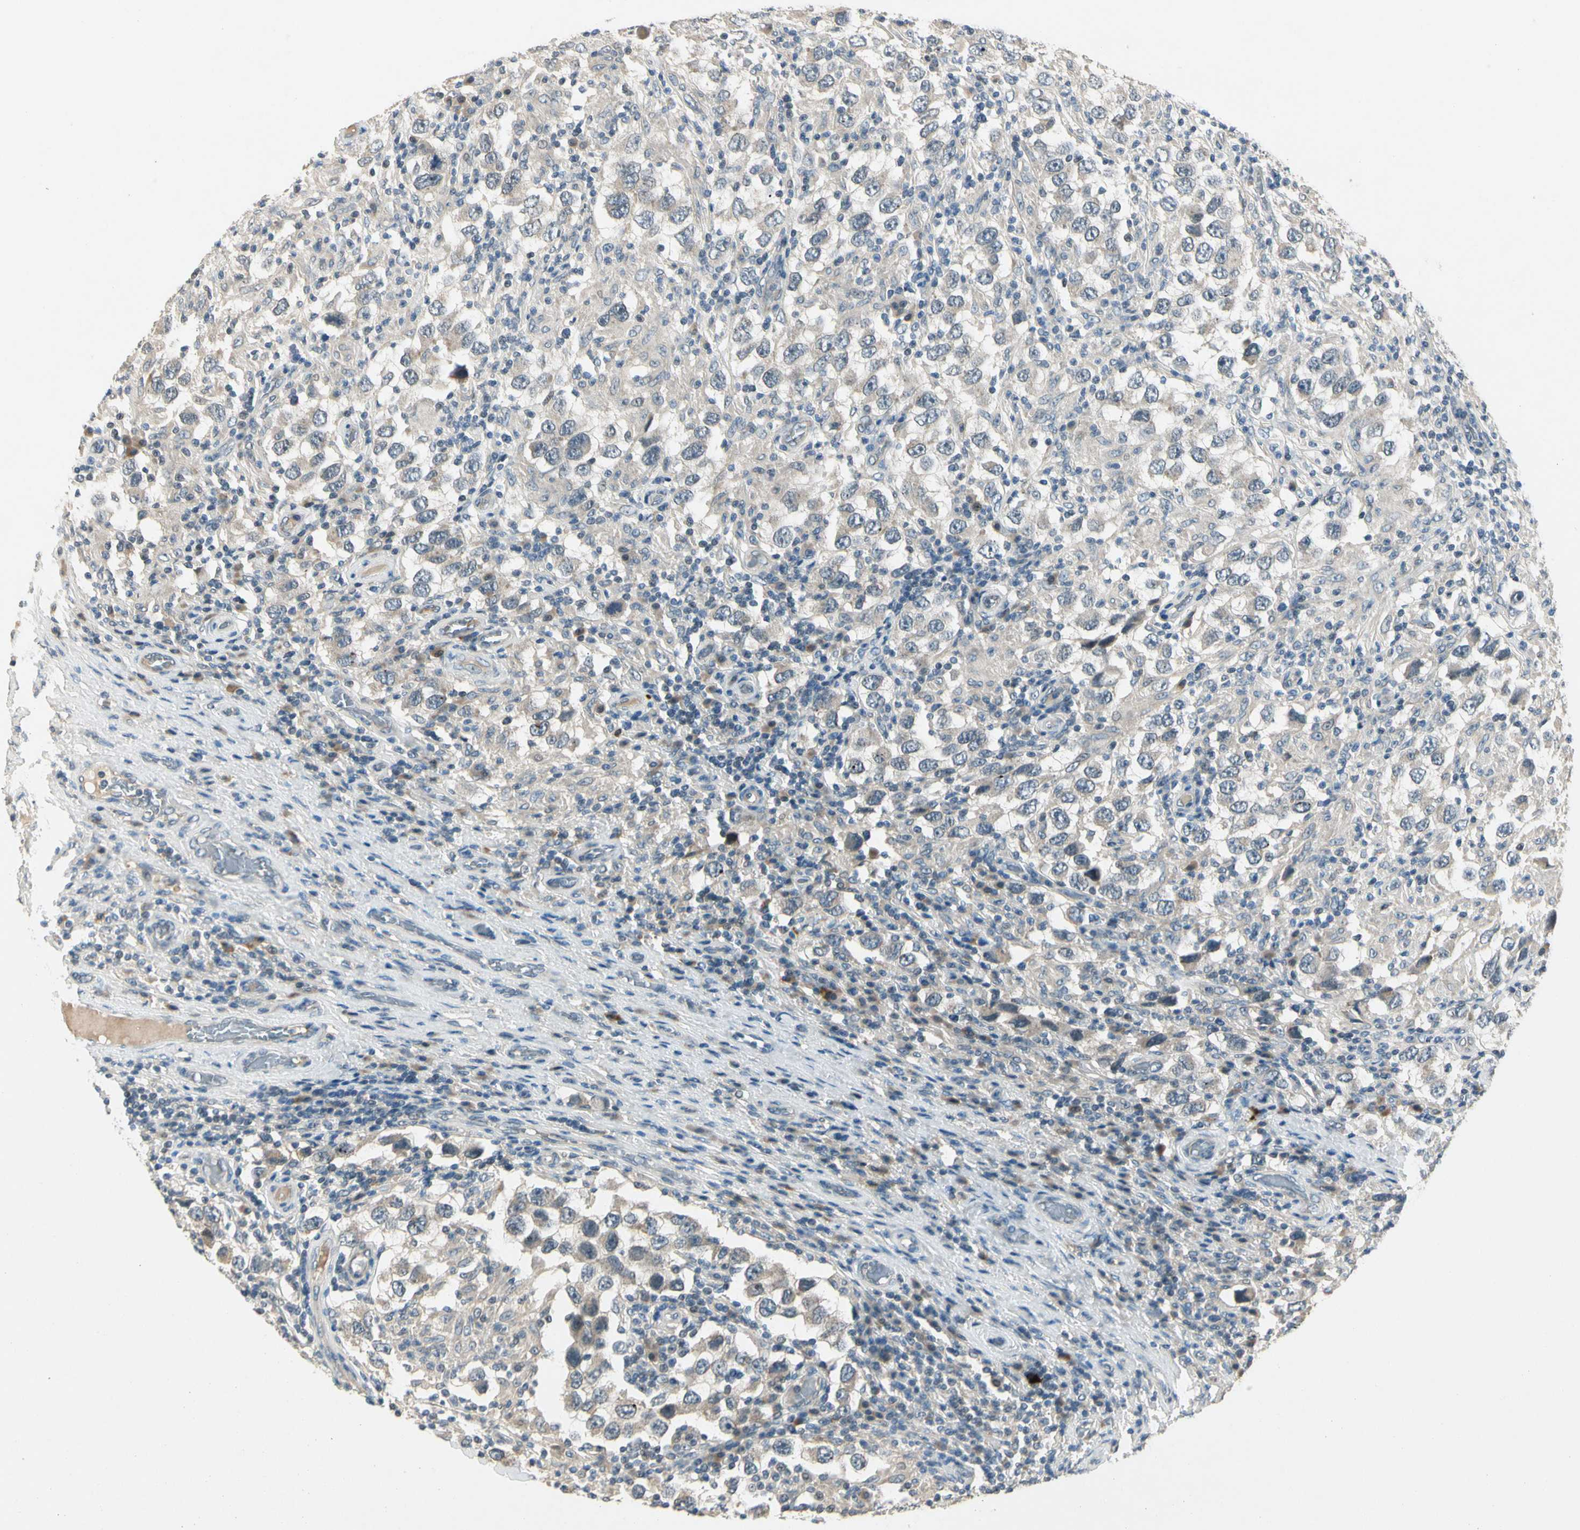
{"staining": {"intensity": "negative", "quantity": "none", "location": "none"}, "tissue": "testis cancer", "cell_type": "Tumor cells", "image_type": "cancer", "snomed": [{"axis": "morphology", "description": "Carcinoma, Embryonal, NOS"}, {"axis": "topography", "description": "Testis"}], "caption": "A photomicrograph of testis cancer stained for a protein exhibits no brown staining in tumor cells.", "gene": "PCDHB15", "patient": {"sex": "male", "age": 21}}